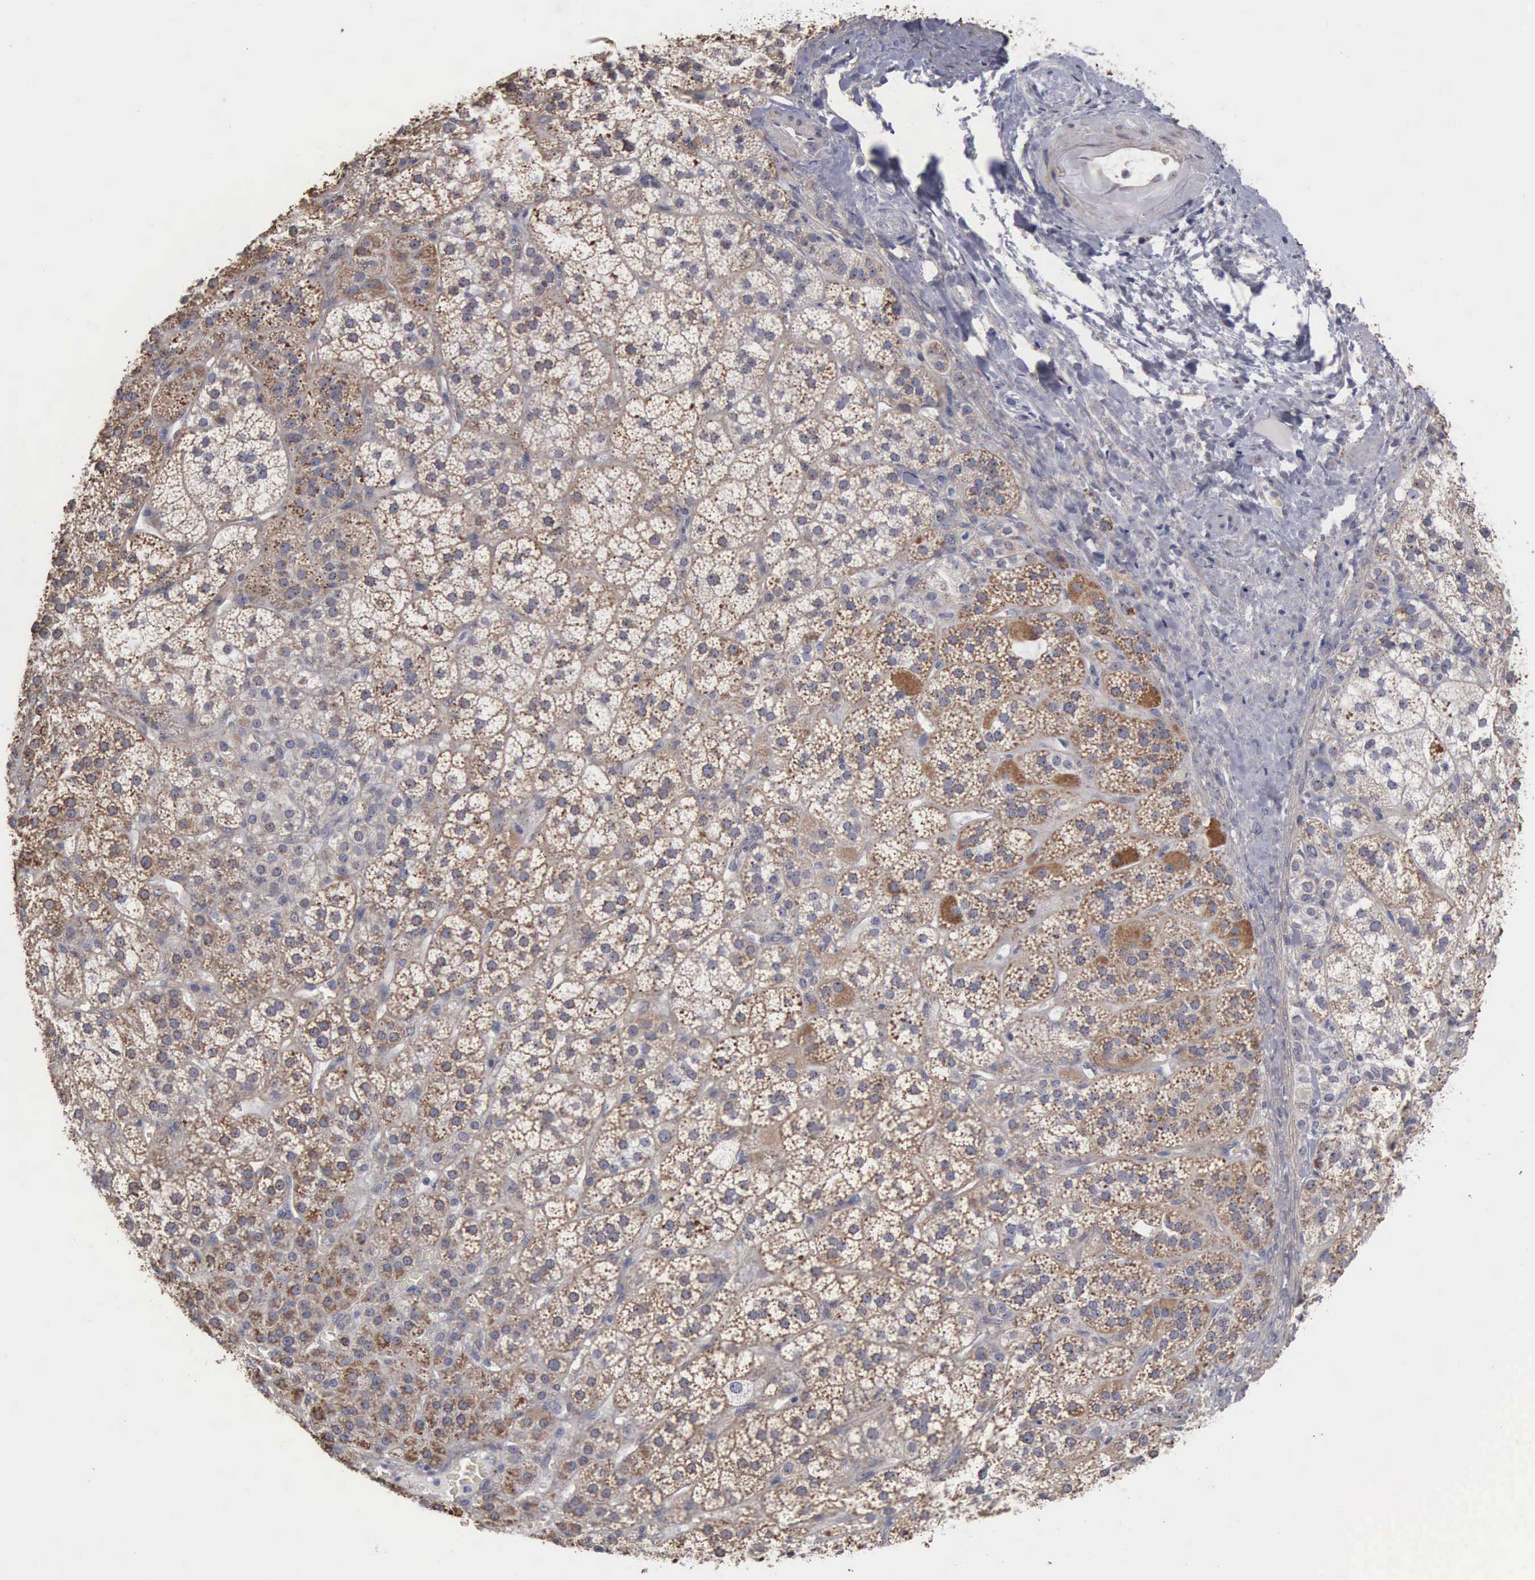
{"staining": {"intensity": "weak", "quantity": "<25%", "location": "cytoplasmic/membranous"}, "tissue": "adrenal gland", "cell_type": "Glandular cells", "image_type": "normal", "snomed": [{"axis": "morphology", "description": "Normal tissue, NOS"}, {"axis": "topography", "description": "Adrenal gland"}], "caption": "This micrograph is of normal adrenal gland stained with immunohistochemistry to label a protein in brown with the nuclei are counter-stained blue. There is no expression in glandular cells. The staining is performed using DAB brown chromogen with nuclei counter-stained in using hematoxylin.", "gene": "NGDN", "patient": {"sex": "female", "age": 60}}